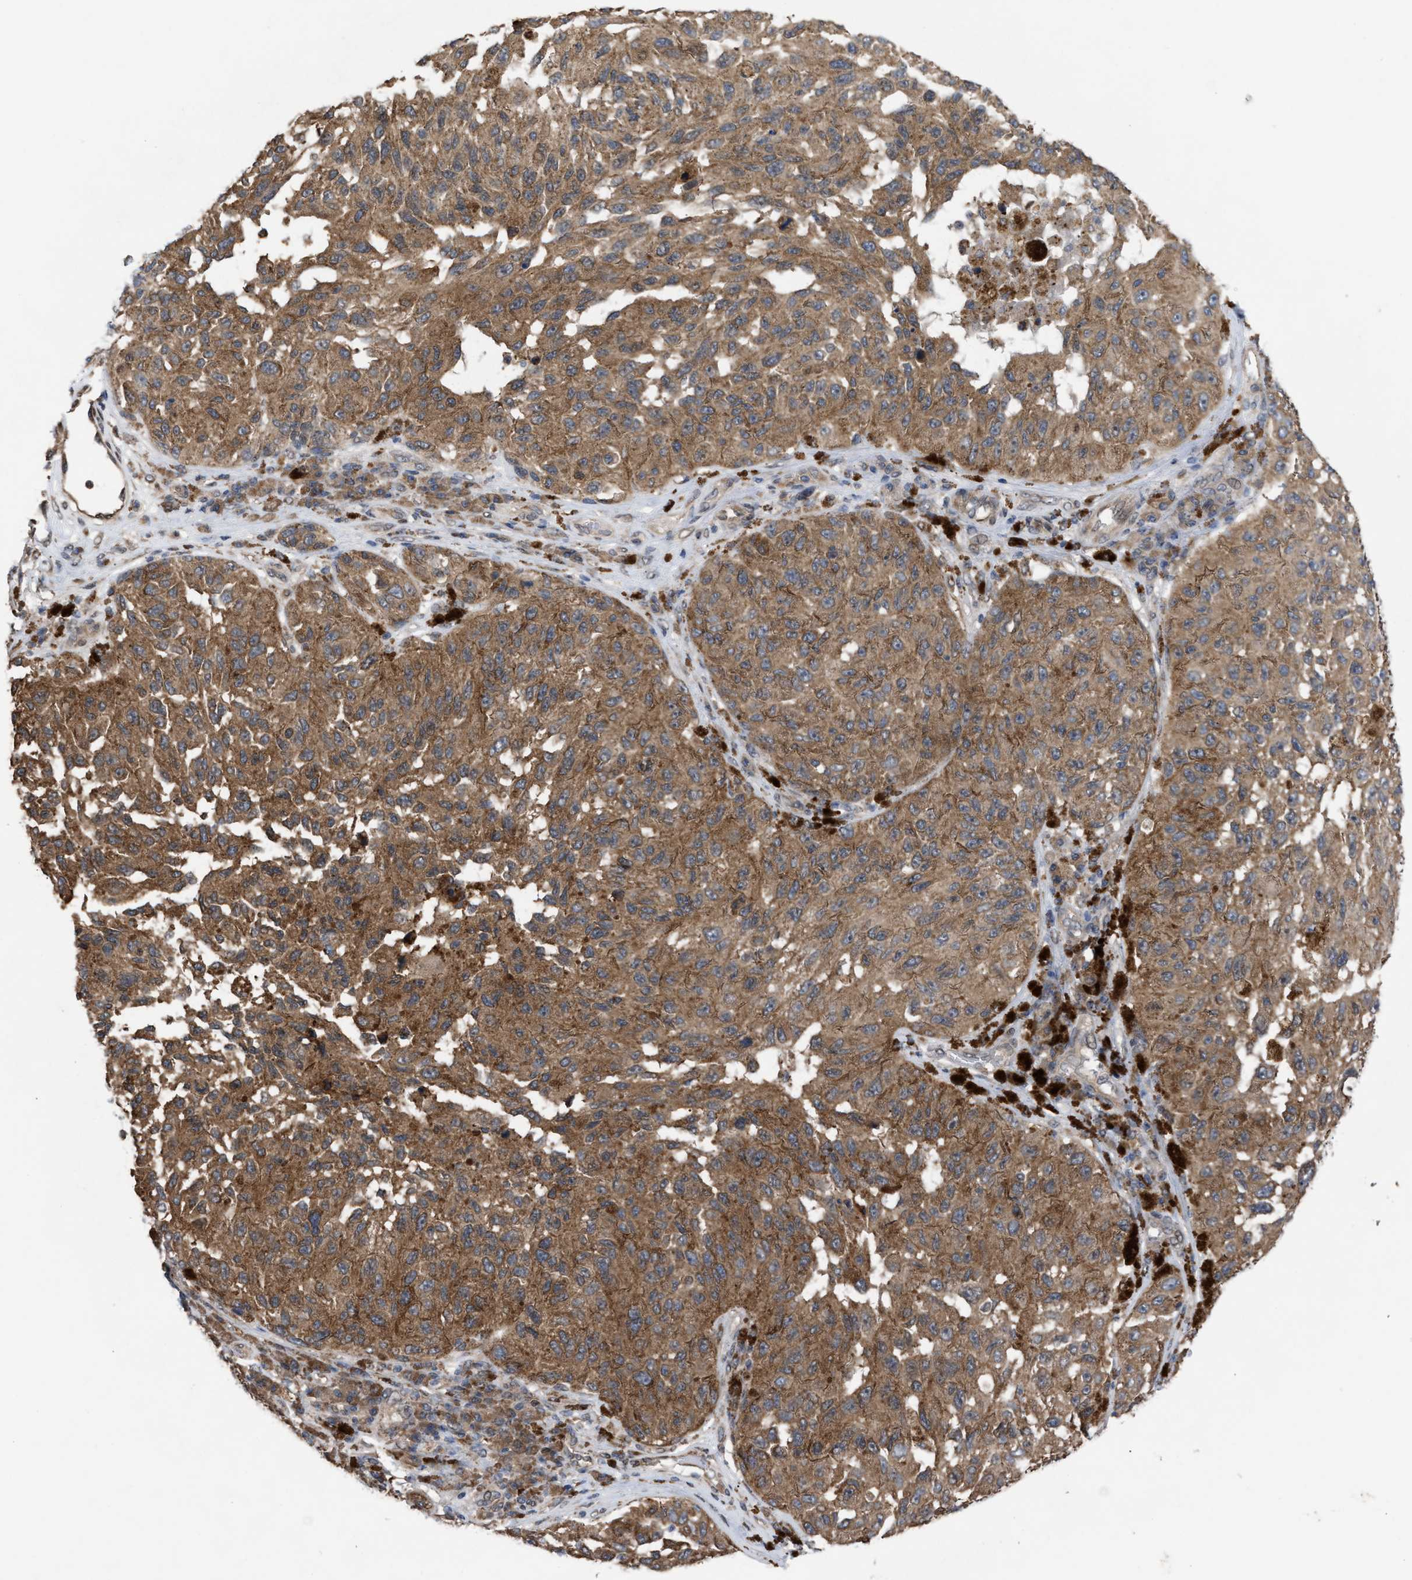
{"staining": {"intensity": "moderate", "quantity": ">75%", "location": "cytoplasmic/membranous"}, "tissue": "melanoma", "cell_type": "Tumor cells", "image_type": "cancer", "snomed": [{"axis": "morphology", "description": "Malignant melanoma, NOS"}, {"axis": "topography", "description": "Skin"}], "caption": "Protein staining displays moderate cytoplasmic/membranous positivity in about >75% of tumor cells in malignant melanoma.", "gene": "TP53BP2", "patient": {"sex": "female", "age": 73}}